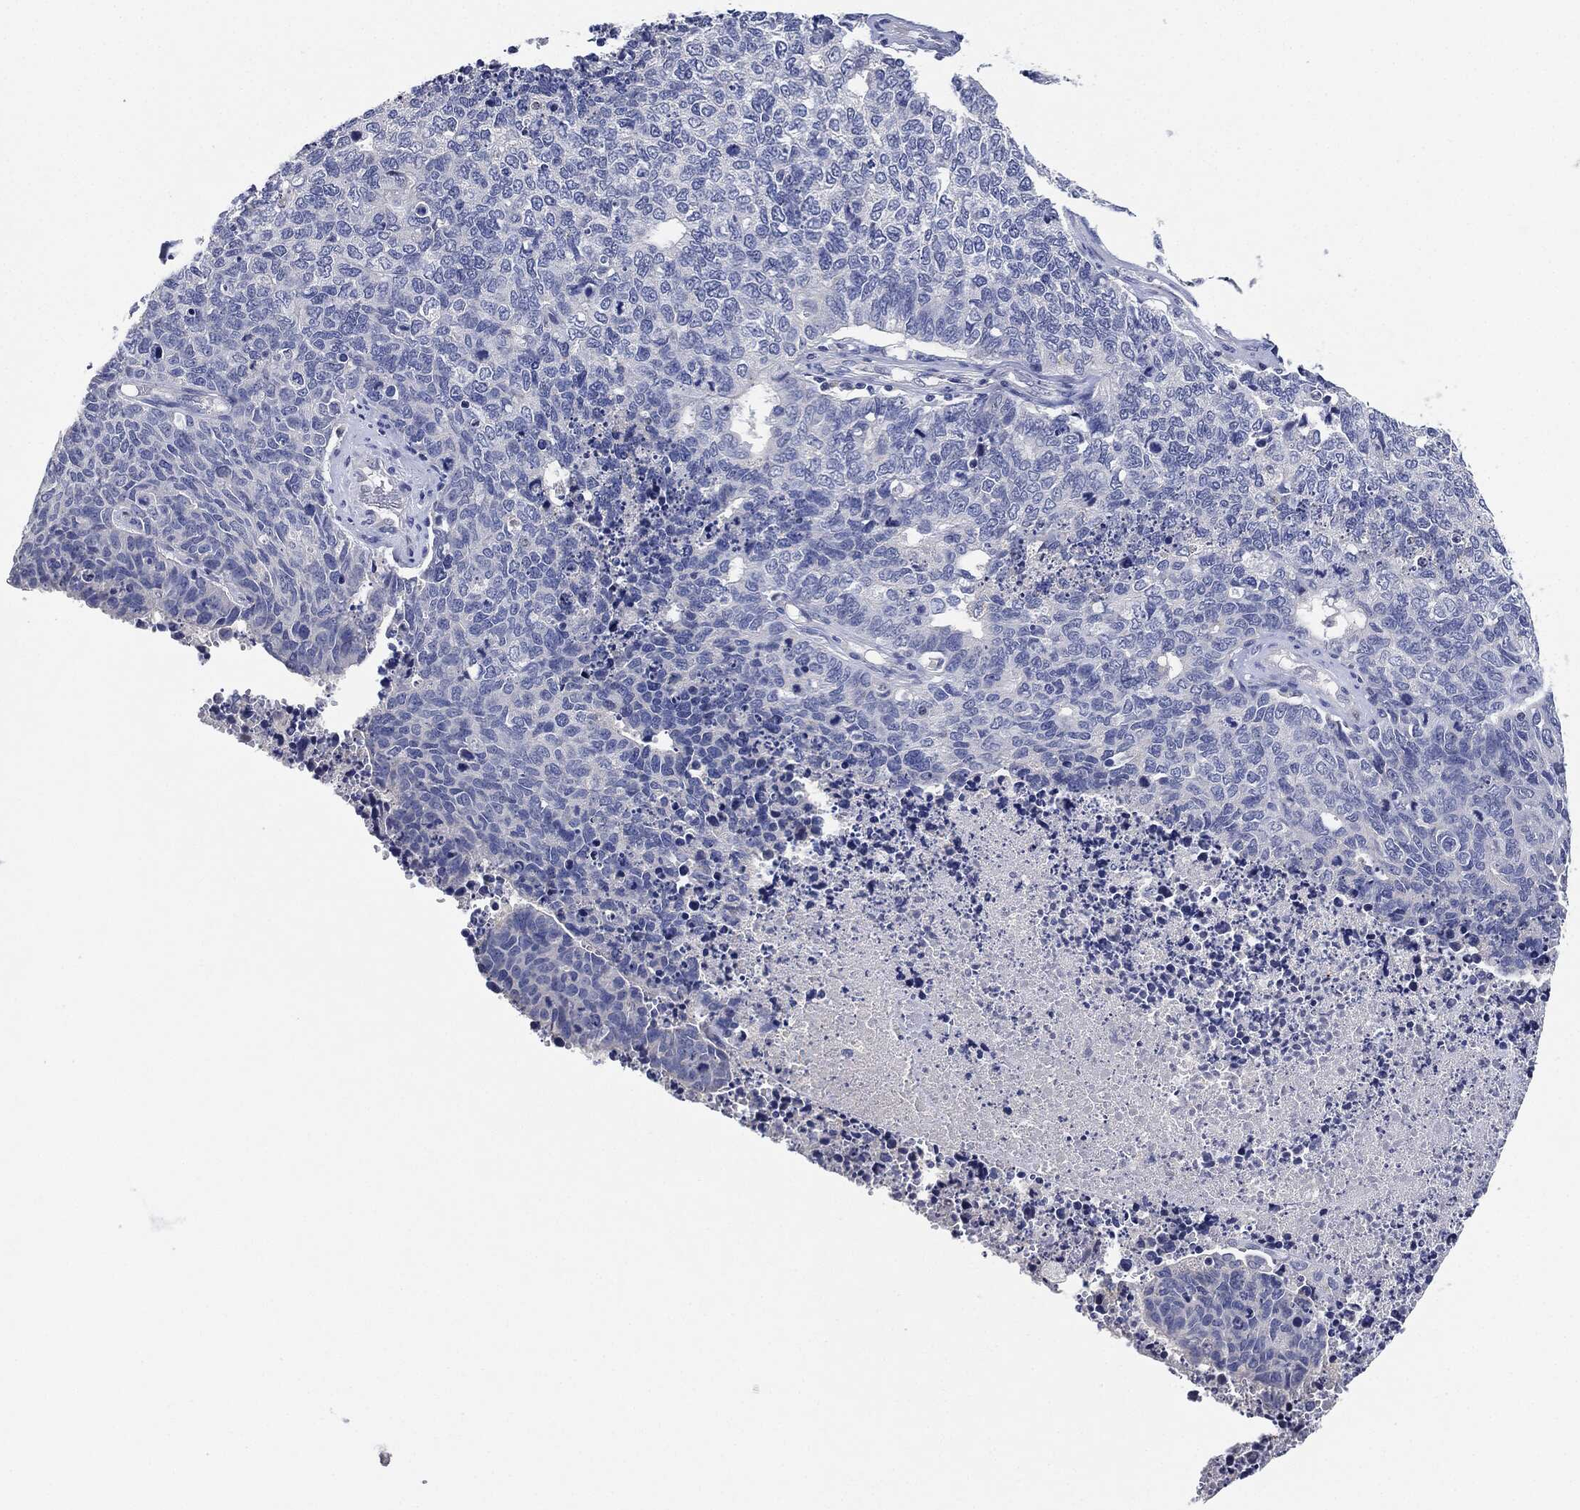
{"staining": {"intensity": "negative", "quantity": "none", "location": "none"}, "tissue": "cervical cancer", "cell_type": "Tumor cells", "image_type": "cancer", "snomed": [{"axis": "morphology", "description": "Squamous cell carcinoma, NOS"}, {"axis": "topography", "description": "Cervix"}], "caption": "Human cervical cancer (squamous cell carcinoma) stained for a protein using immunohistochemistry (IHC) shows no staining in tumor cells.", "gene": "NTRK1", "patient": {"sex": "female", "age": 63}}